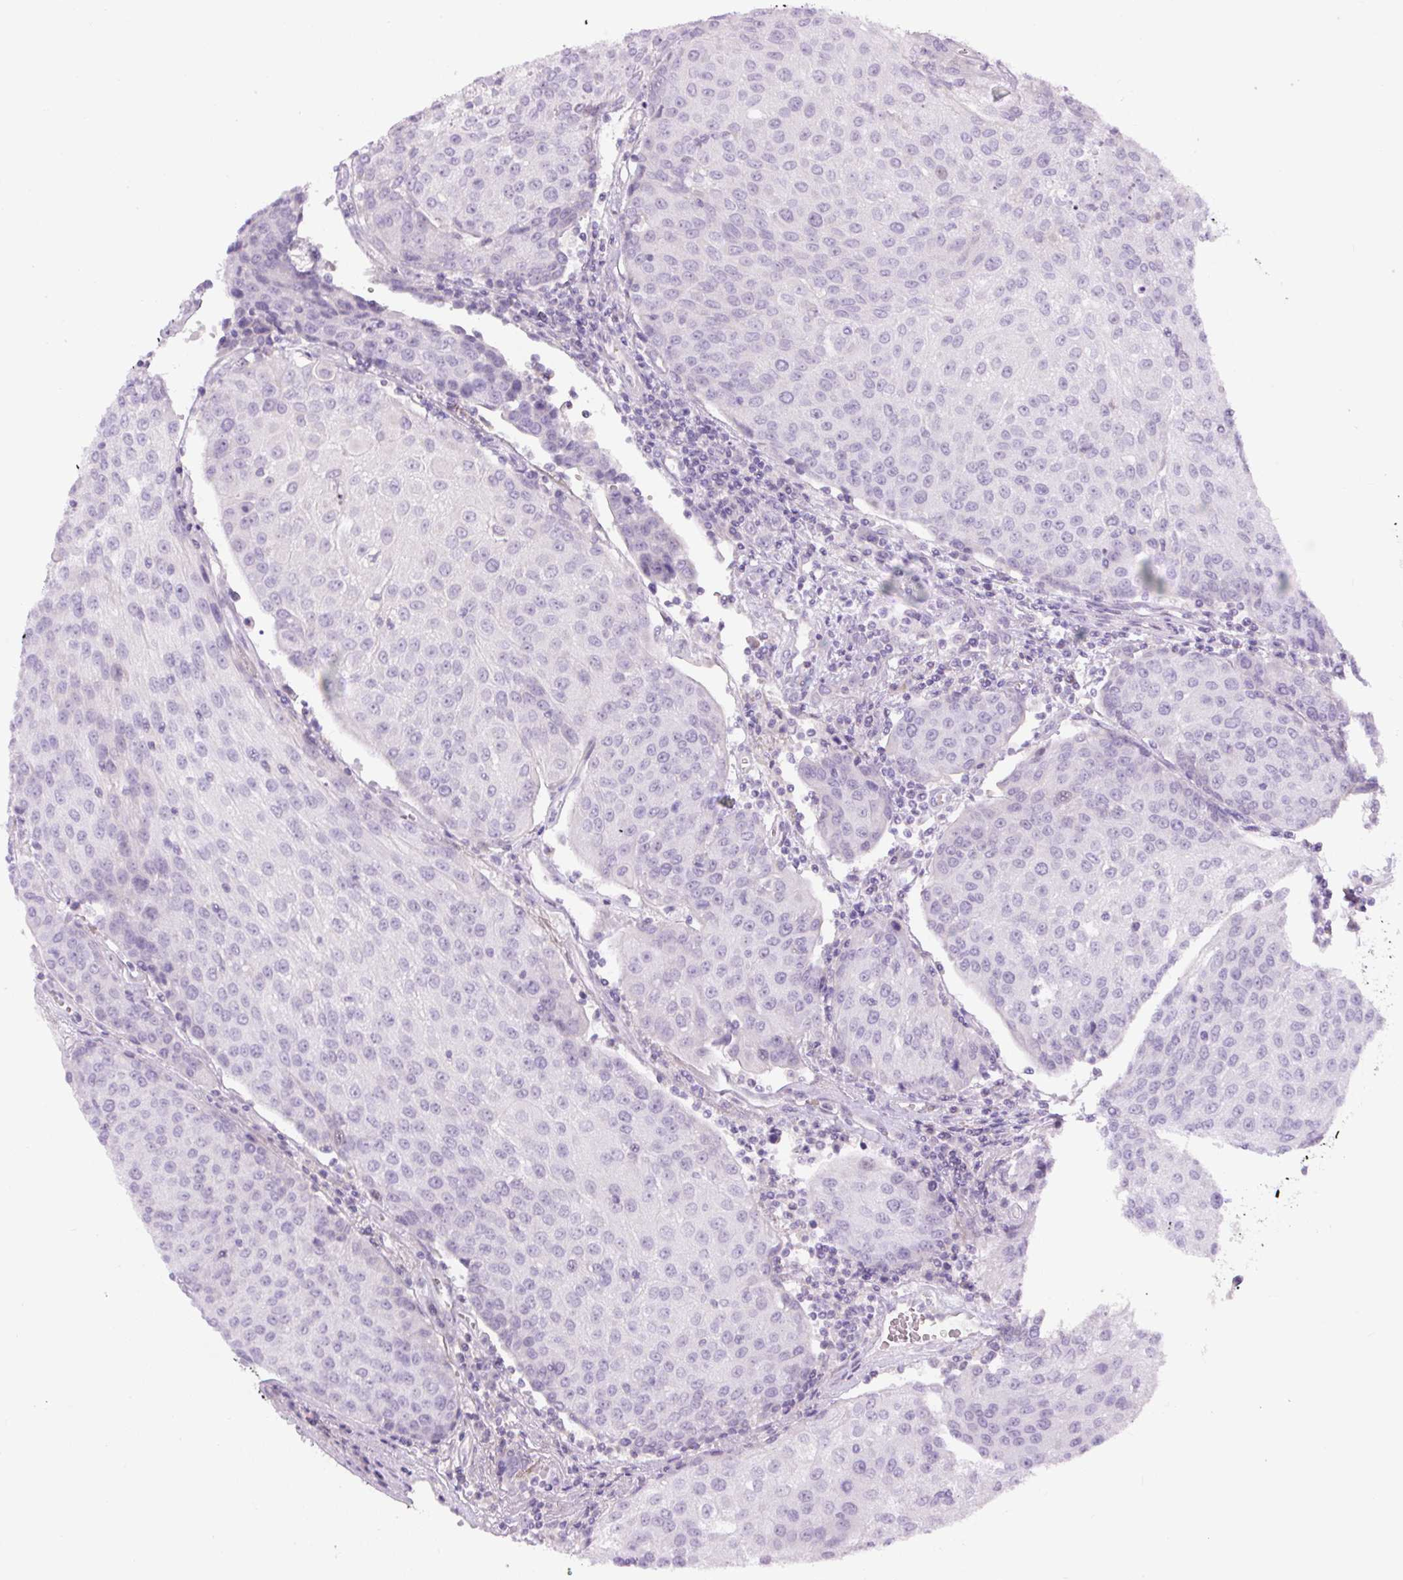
{"staining": {"intensity": "negative", "quantity": "none", "location": "none"}, "tissue": "urothelial cancer", "cell_type": "Tumor cells", "image_type": "cancer", "snomed": [{"axis": "morphology", "description": "Urothelial carcinoma, High grade"}, {"axis": "topography", "description": "Urinary bladder"}], "caption": "This is an IHC image of human urothelial cancer. There is no positivity in tumor cells.", "gene": "FGFBP3", "patient": {"sex": "female", "age": 85}}